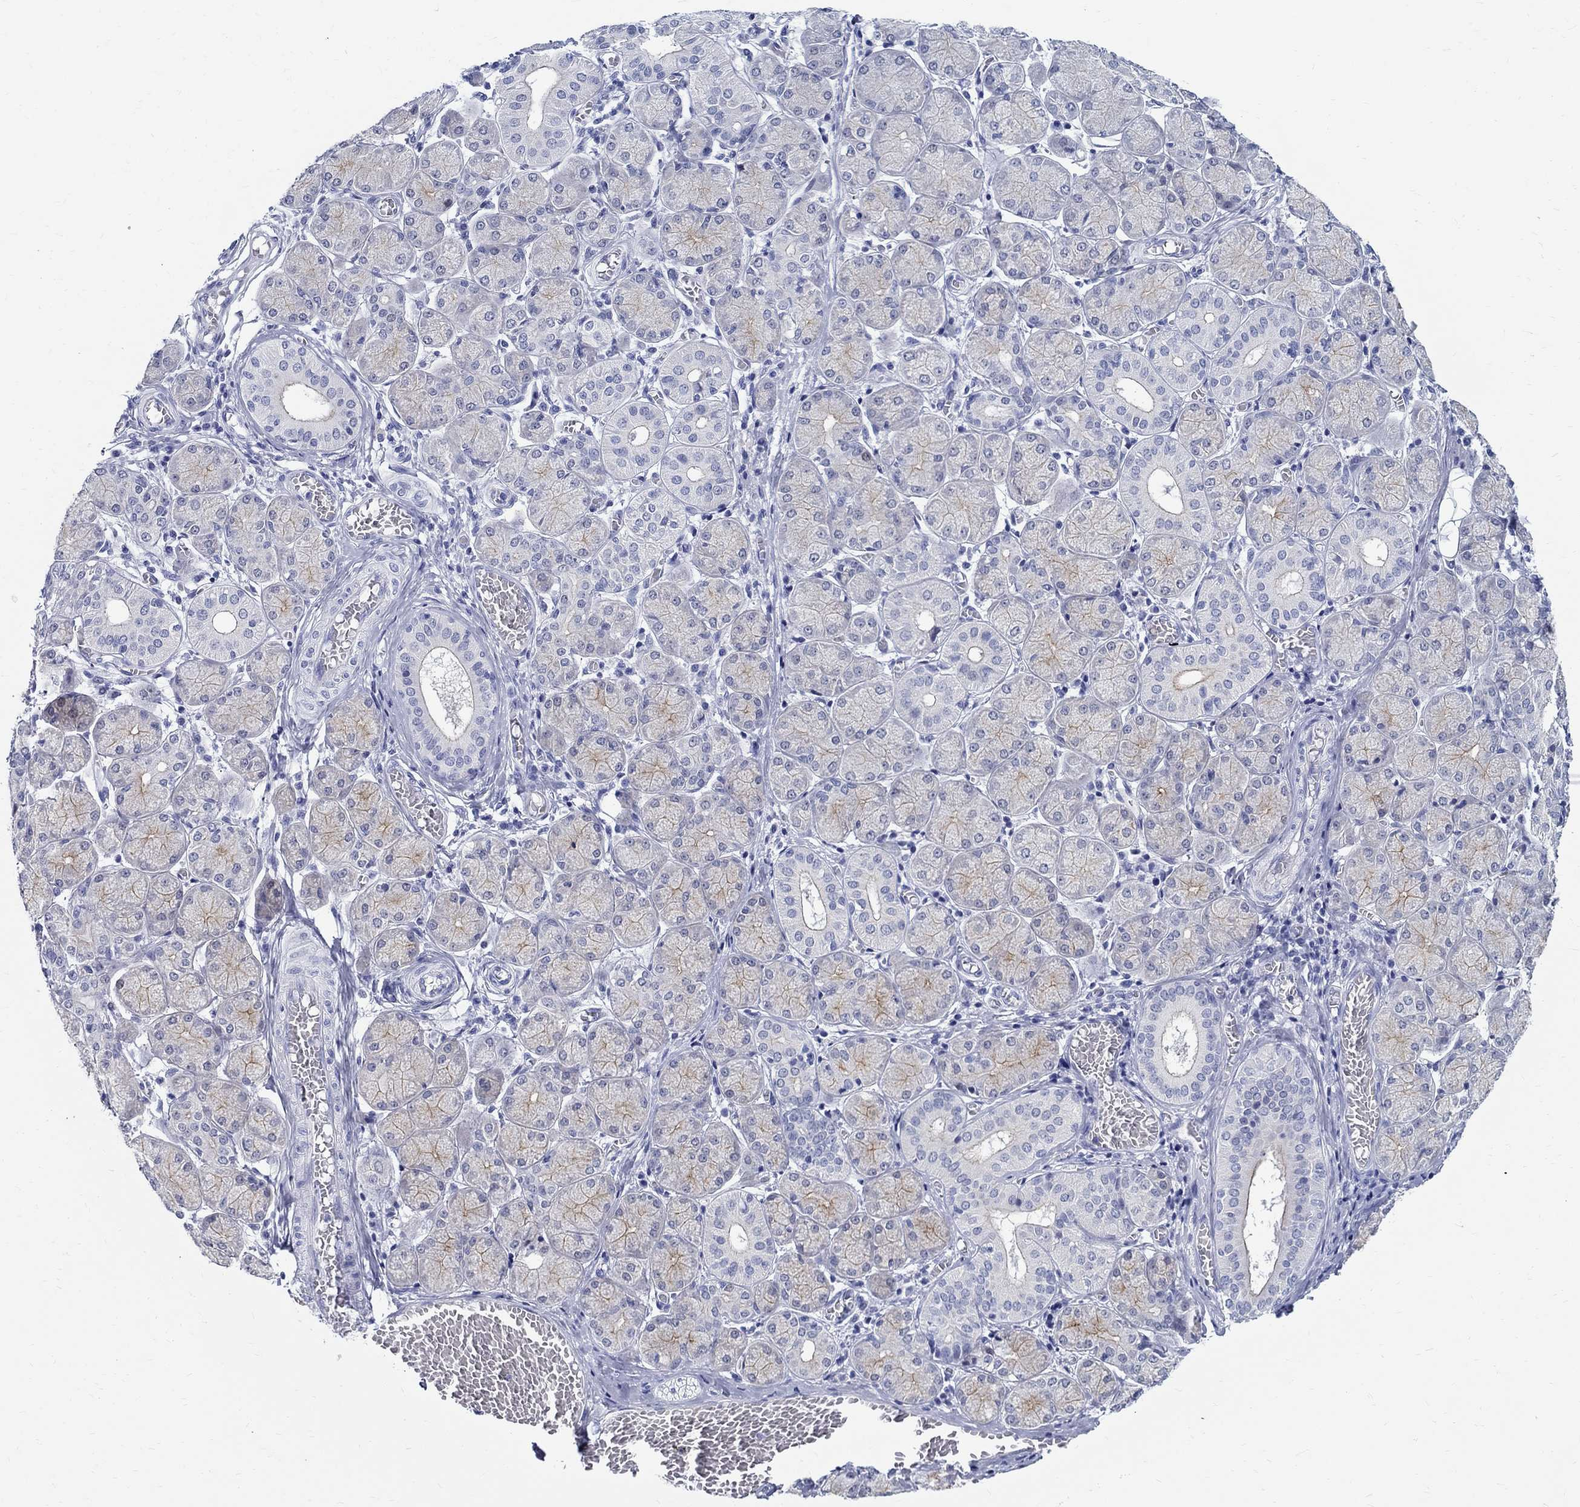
{"staining": {"intensity": "weak", "quantity": "25%-75%", "location": "cytoplasmic/membranous"}, "tissue": "salivary gland", "cell_type": "Glandular cells", "image_type": "normal", "snomed": [{"axis": "morphology", "description": "Normal tissue, NOS"}, {"axis": "topography", "description": "Salivary gland"}, {"axis": "topography", "description": "Peripheral nerve tissue"}], "caption": "Immunohistochemistry (IHC) staining of unremarkable salivary gland, which demonstrates low levels of weak cytoplasmic/membranous staining in approximately 25%-75% of glandular cells indicating weak cytoplasmic/membranous protein expression. The staining was performed using DAB (brown) for protein detection and nuclei were counterstained in hematoxylin (blue).", "gene": "BSPRY", "patient": {"sex": "female", "age": 24}}